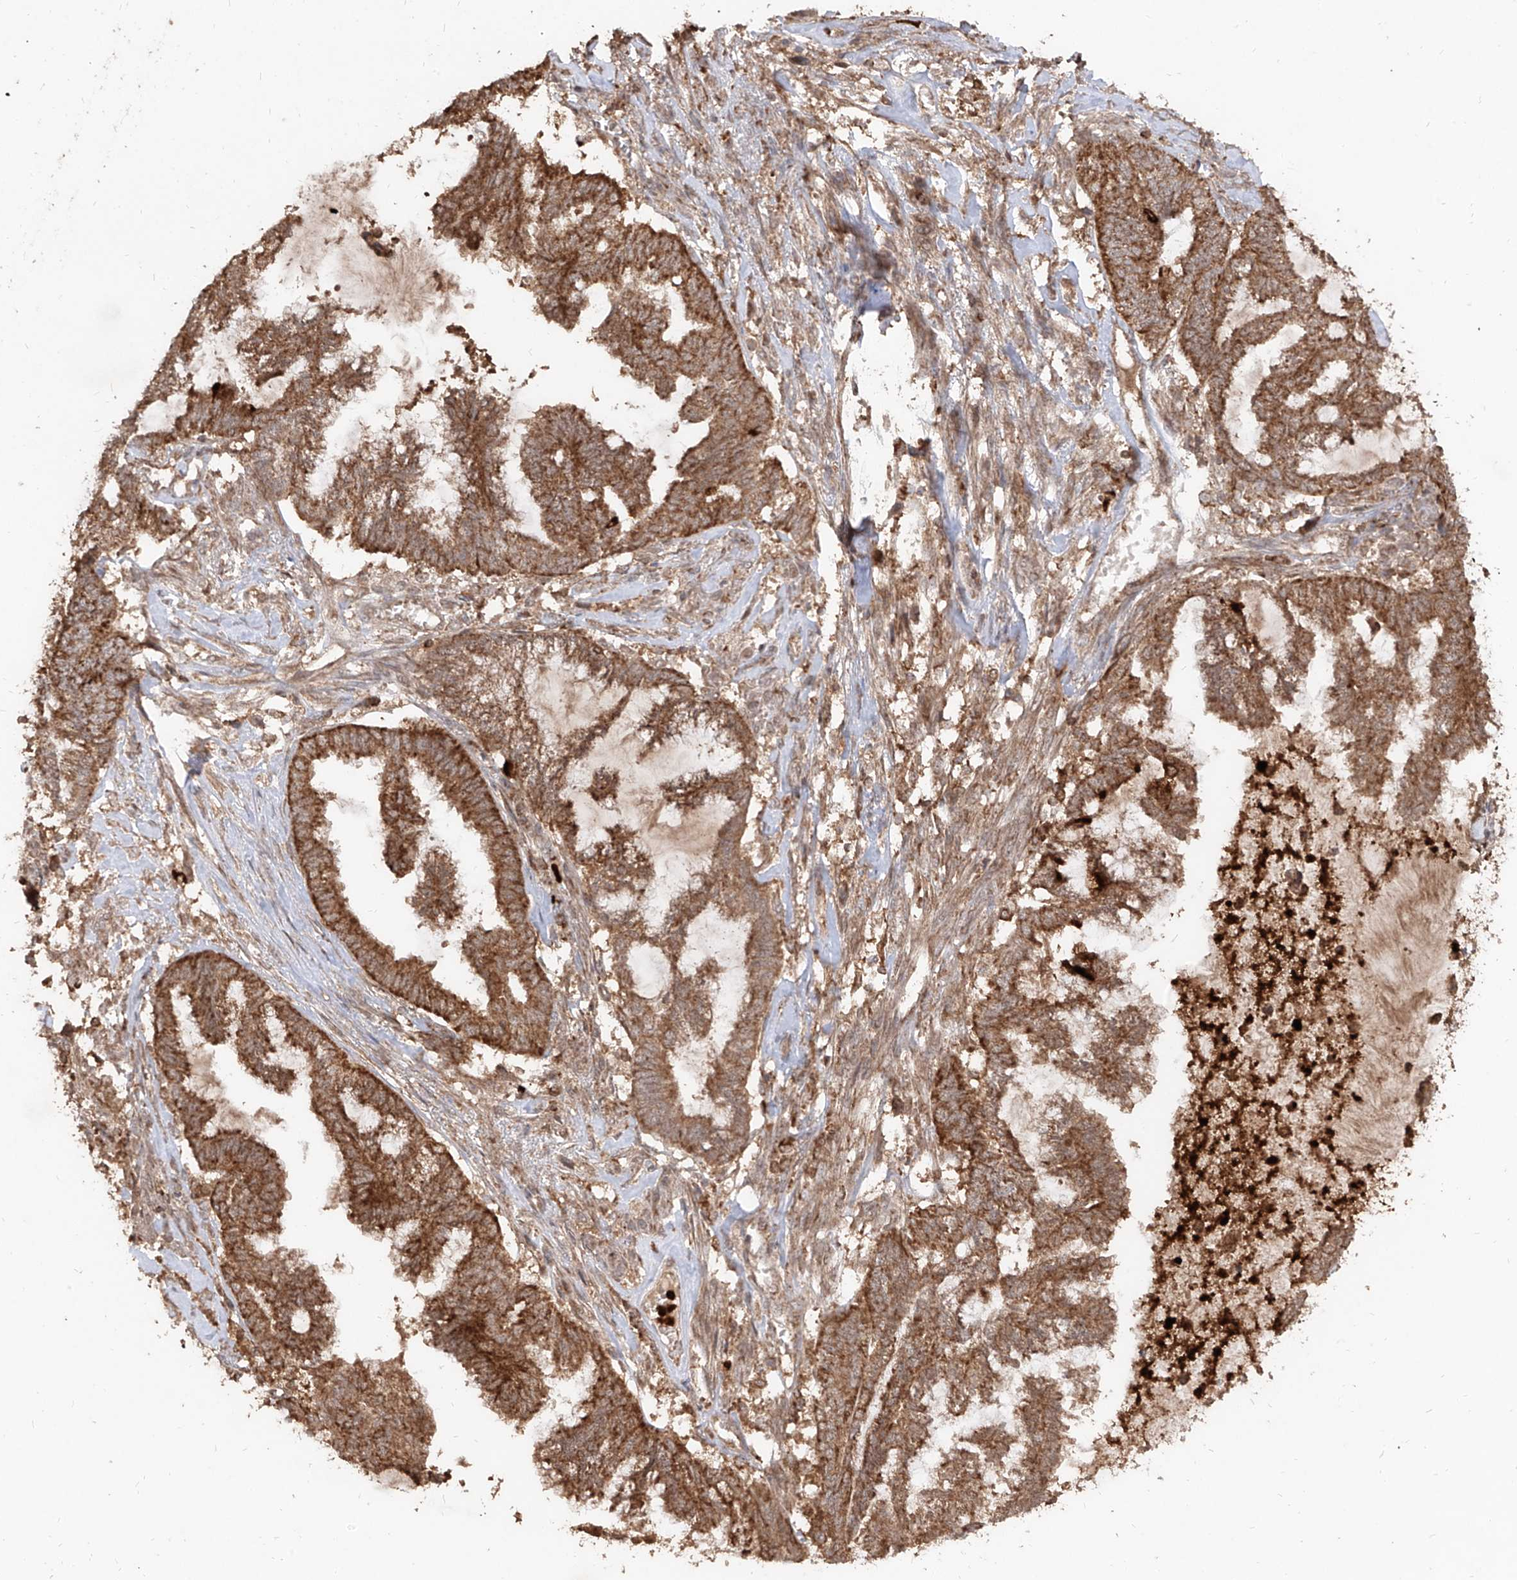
{"staining": {"intensity": "strong", "quantity": ">75%", "location": "cytoplasmic/membranous"}, "tissue": "endometrial cancer", "cell_type": "Tumor cells", "image_type": "cancer", "snomed": [{"axis": "morphology", "description": "Adenocarcinoma, NOS"}, {"axis": "topography", "description": "Endometrium"}], "caption": "Endometrial adenocarcinoma stained with immunohistochemistry reveals strong cytoplasmic/membranous positivity in about >75% of tumor cells. (brown staining indicates protein expression, while blue staining denotes nuclei).", "gene": "AIM2", "patient": {"sex": "female", "age": 86}}